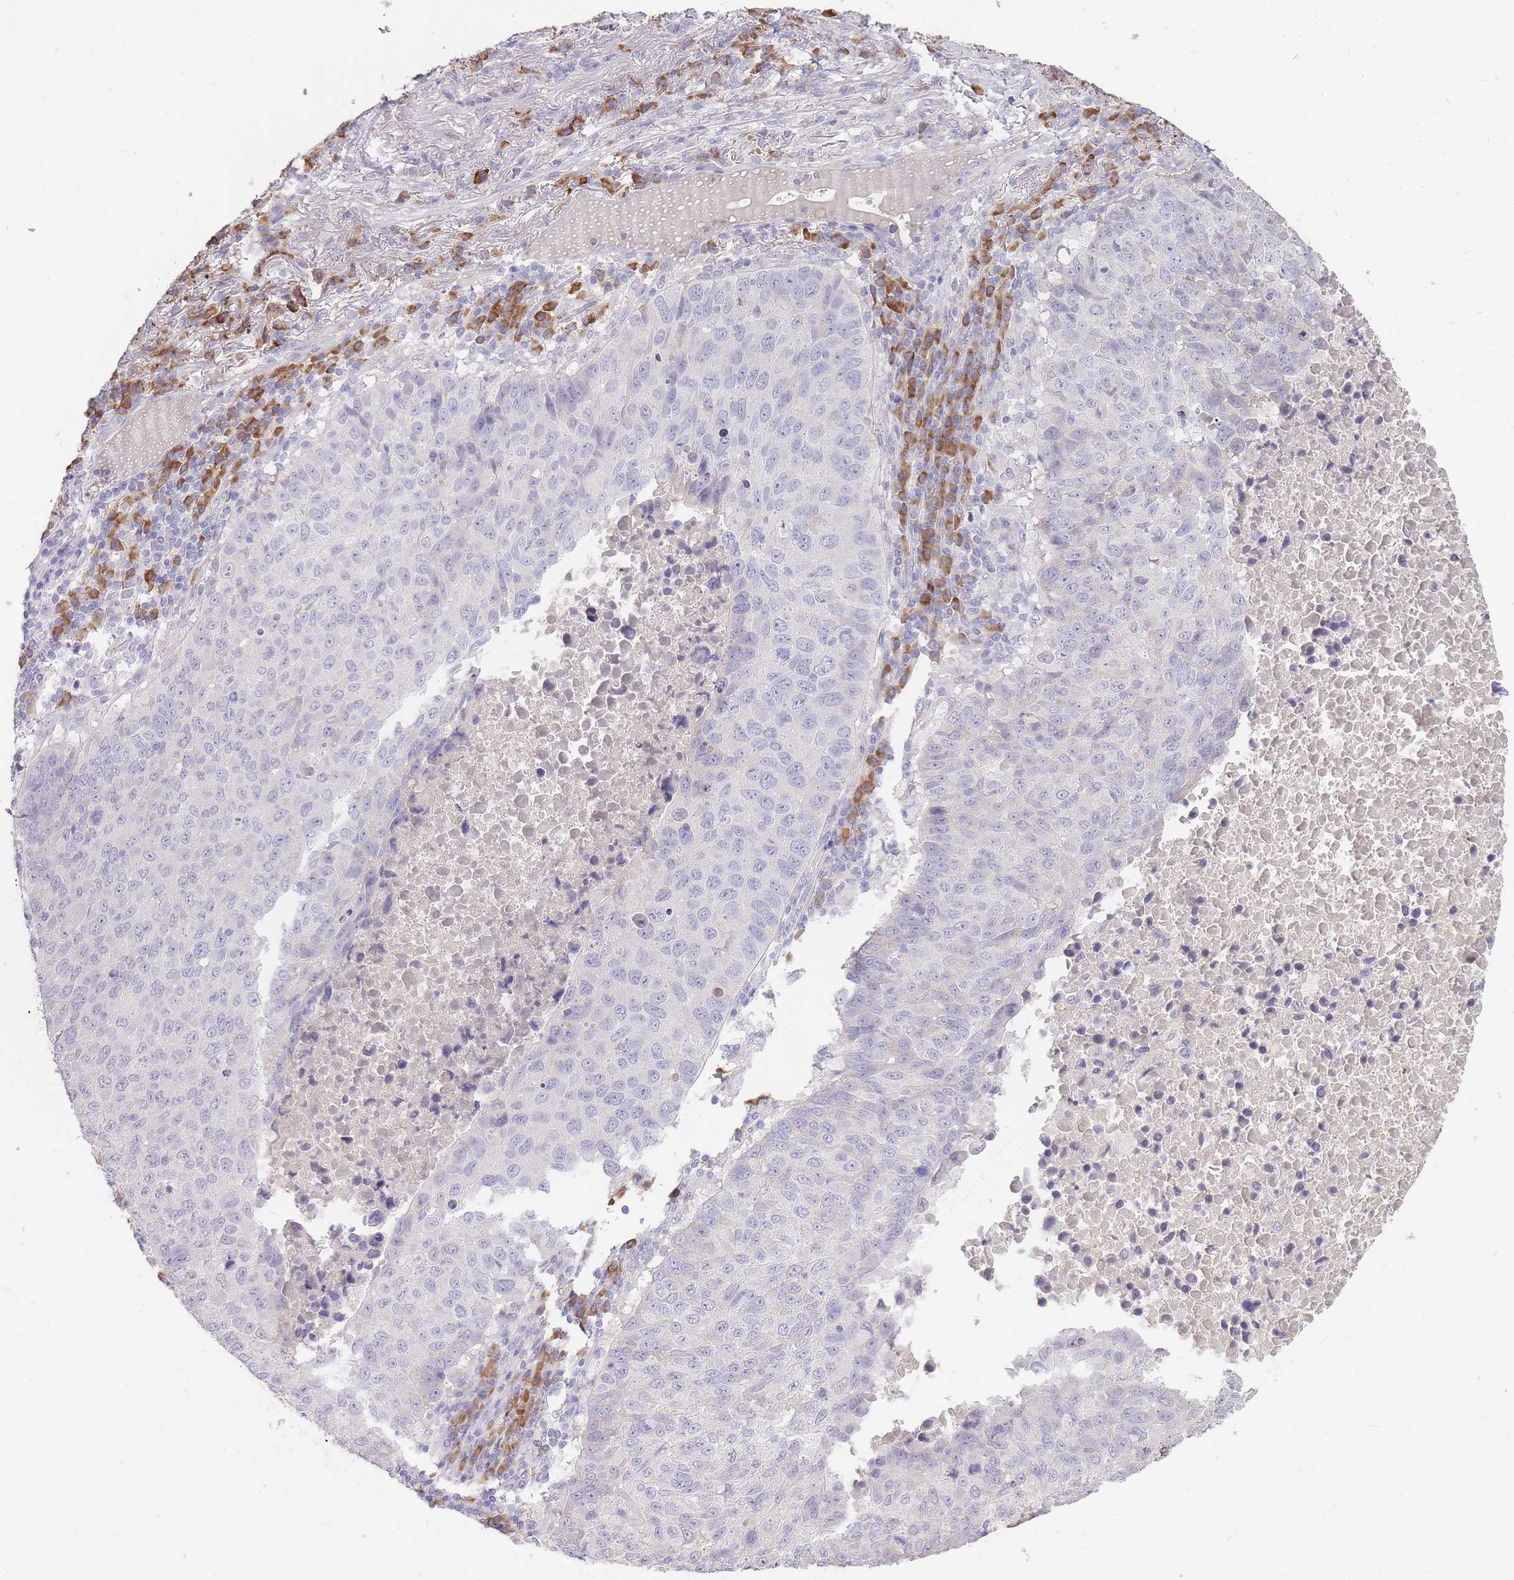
{"staining": {"intensity": "negative", "quantity": "none", "location": "none"}, "tissue": "lung cancer", "cell_type": "Tumor cells", "image_type": "cancer", "snomed": [{"axis": "morphology", "description": "Squamous cell carcinoma, NOS"}, {"axis": "topography", "description": "Lung"}], "caption": "Lung cancer (squamous cell carcinoma) was stained to show a protein in brown. There is no significant positivity in tumor cells.", "gene": "FRG2C", "patient": {"sex": "male", "age": 73}}